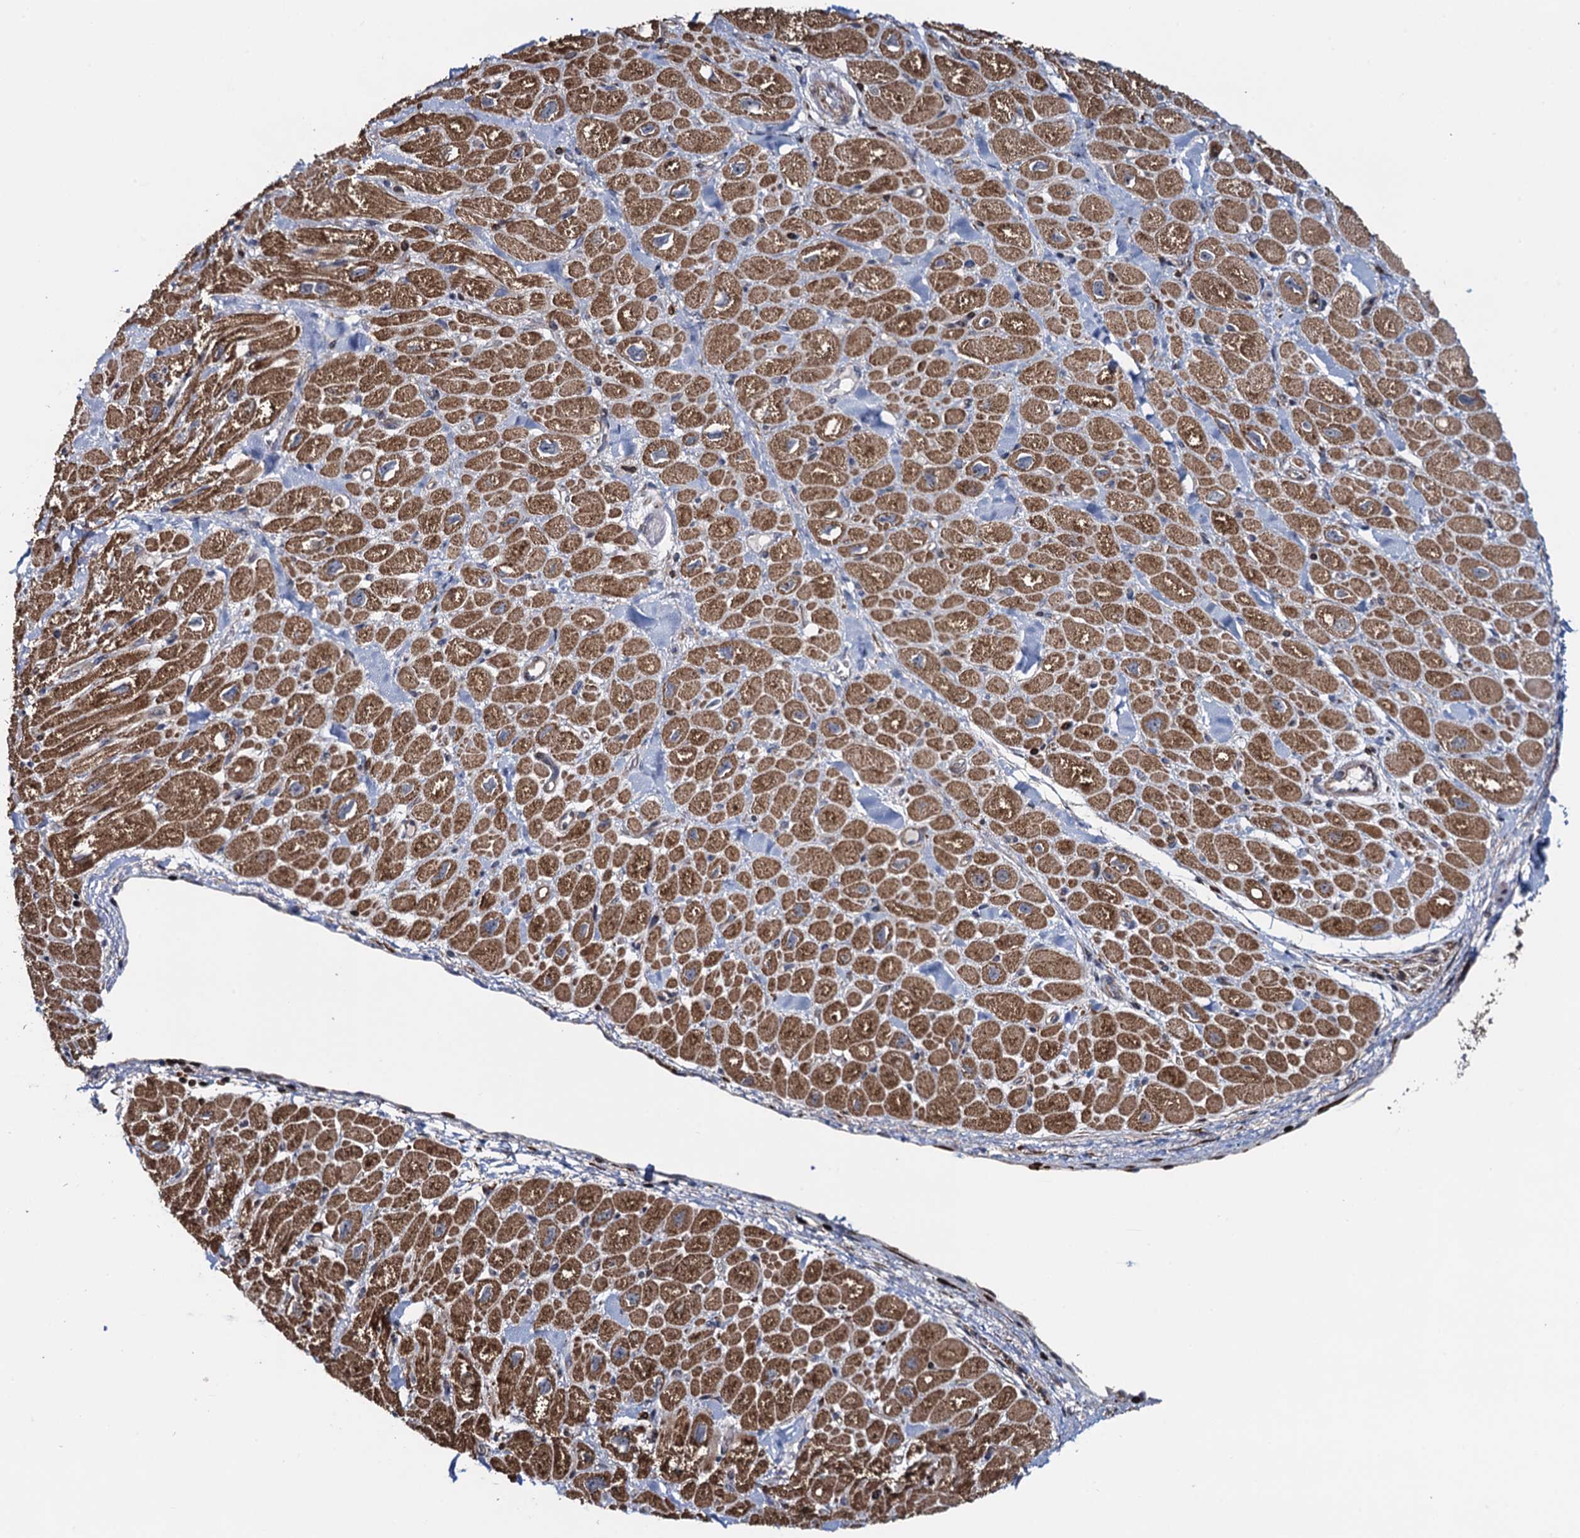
{"staining": {"intensity": "moderate", "quantity": ">75%", "location": "cytoplasmic/membranous"}, "tissue": "heart muscle", "cell_type": "Cardiomyocytes", "image_type": "normal", "snomed": [{"axis": "morphology", "description": "Normal tissue, NOS"}, {"axis": "topography", "description": "Heart"}], "caption": "Immunohistochemical staining of unremarkable human heart muscle reveals medium levels of moderate cytoplasmic/membranous staining in approximately >75% of cardiomyocytes.", "gene": "CCDC102A", "patient": {"sex": "male", "age": 65}}